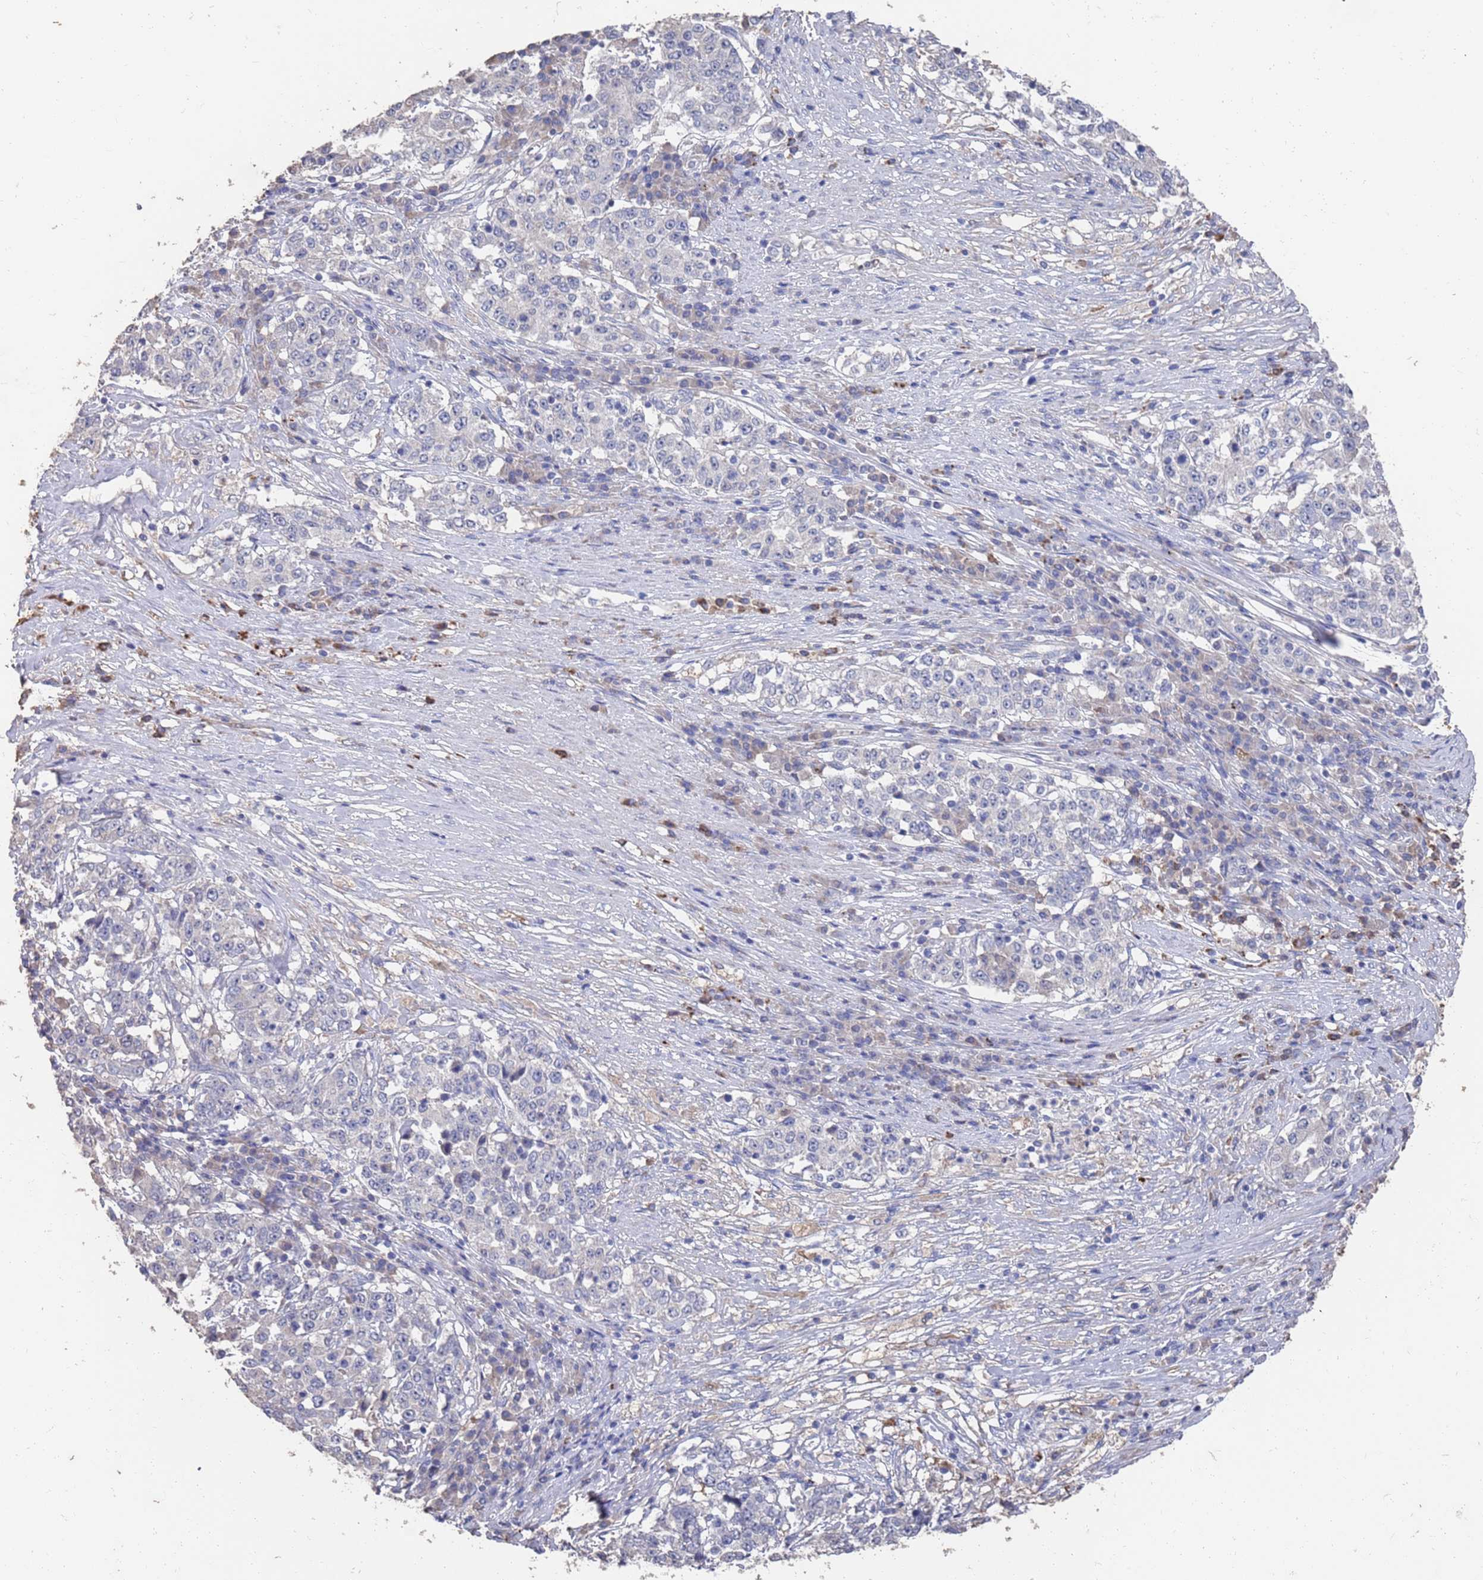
{"staining": {"intensity": "negative", "quantity": "none", "location": "none"}, "tissue": "stomach cancer", "cell_type": "Tumor cells", "image_type": "cancer", "snomed": [{"axis": "morphology", "description": "Adenocarcinoma, NOS"}, {"axis": "topography", "description": "Stomach"}], "caption": "This is an IHC micrograph of human stomach adenocarcinoma. There is no staining in tumor cells.", "gene": "BTBD18", "patient": {"sex": "male", "age": 59}}